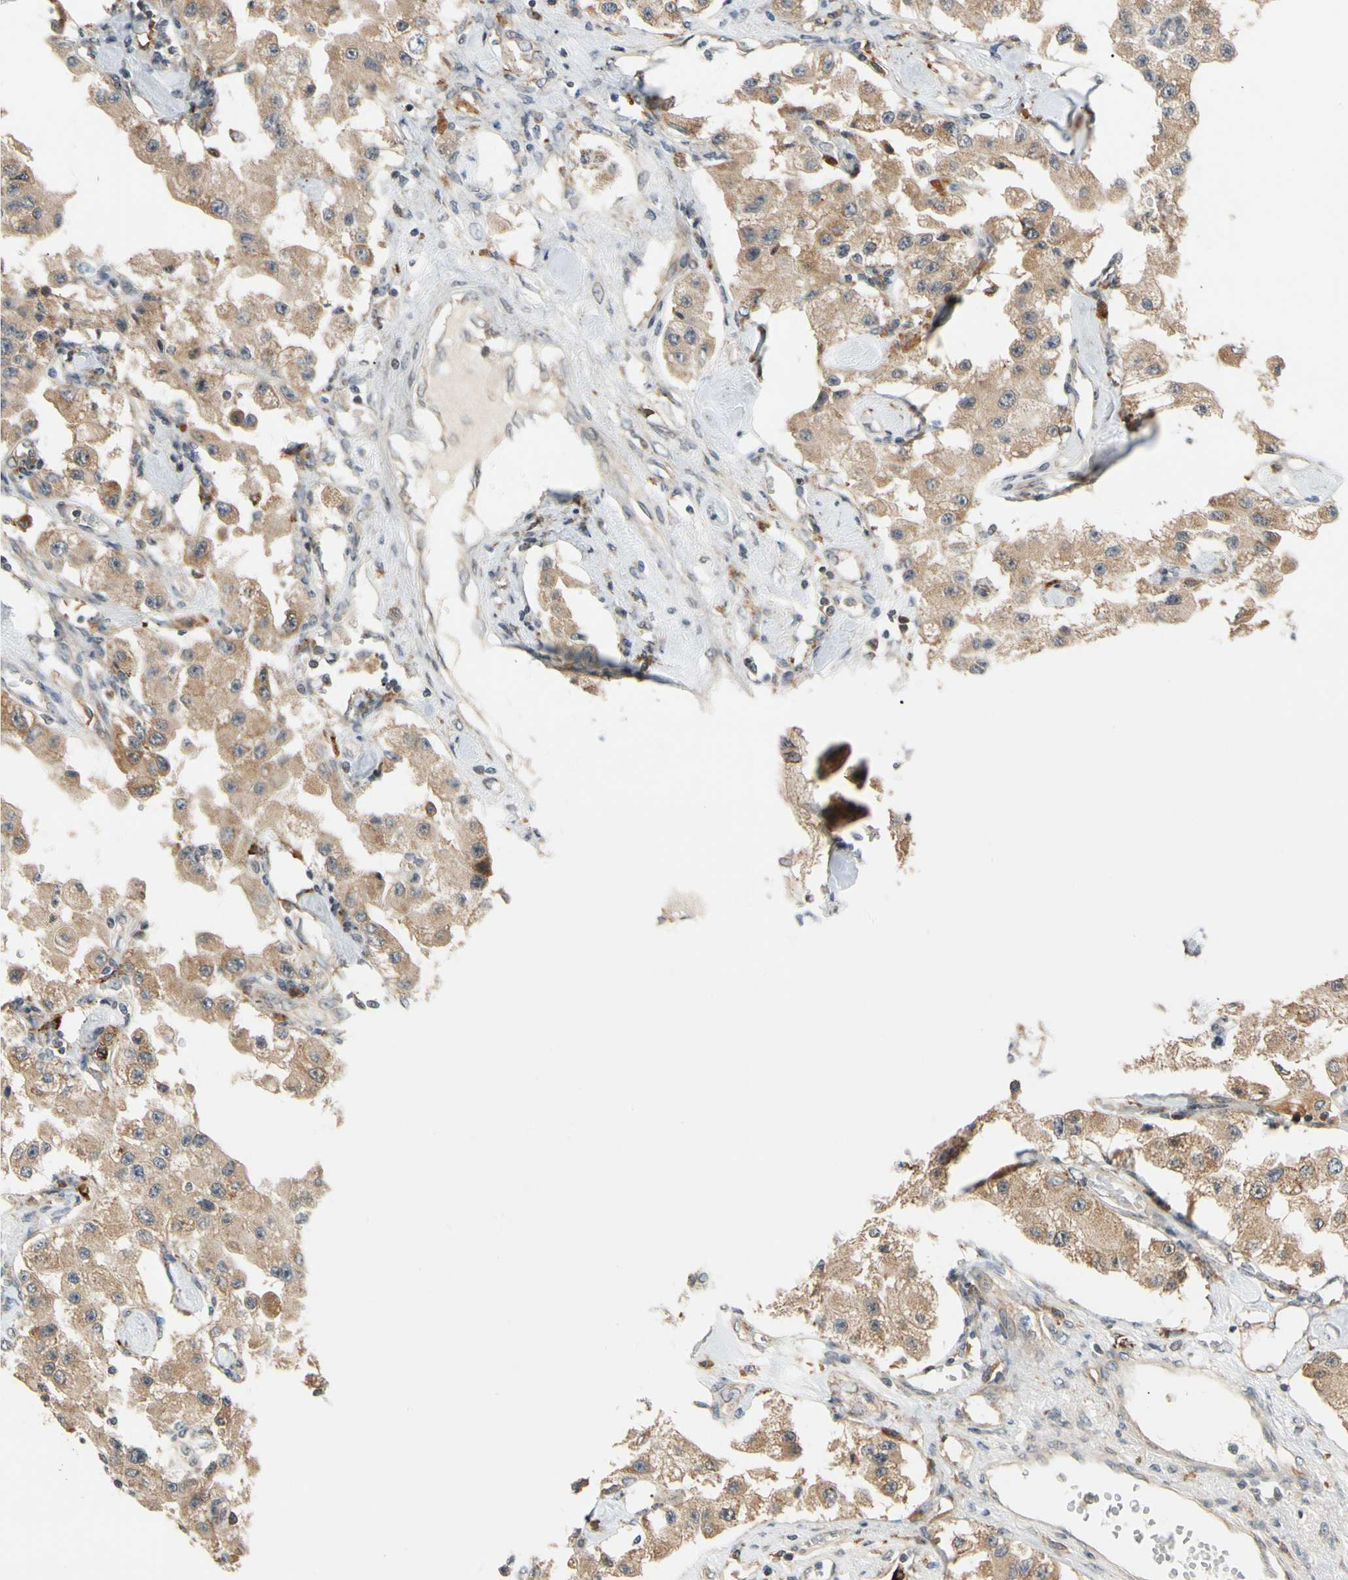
{"staining": {"intensity": "moderate", "quantity": ">75%", "location": "cytoplasmic/membranous"}, "tissue": "carcinoid", "cell_type": "Tumor cells", "image_type": "cancer", "snomed": [{"axis": "morphology", "description": "Carcinoid, malignant, NOS"}, {"axis": "topography", "description": "Pancreas"}], "caption": "Human malignant carcinoid stained with a brown dye demonstrates moderate cytoplasmic/membranous positive staining in about >75% of tumor cells.", "gene": "ANKHD1", "patient": {"sex": "male", "age": 41}}